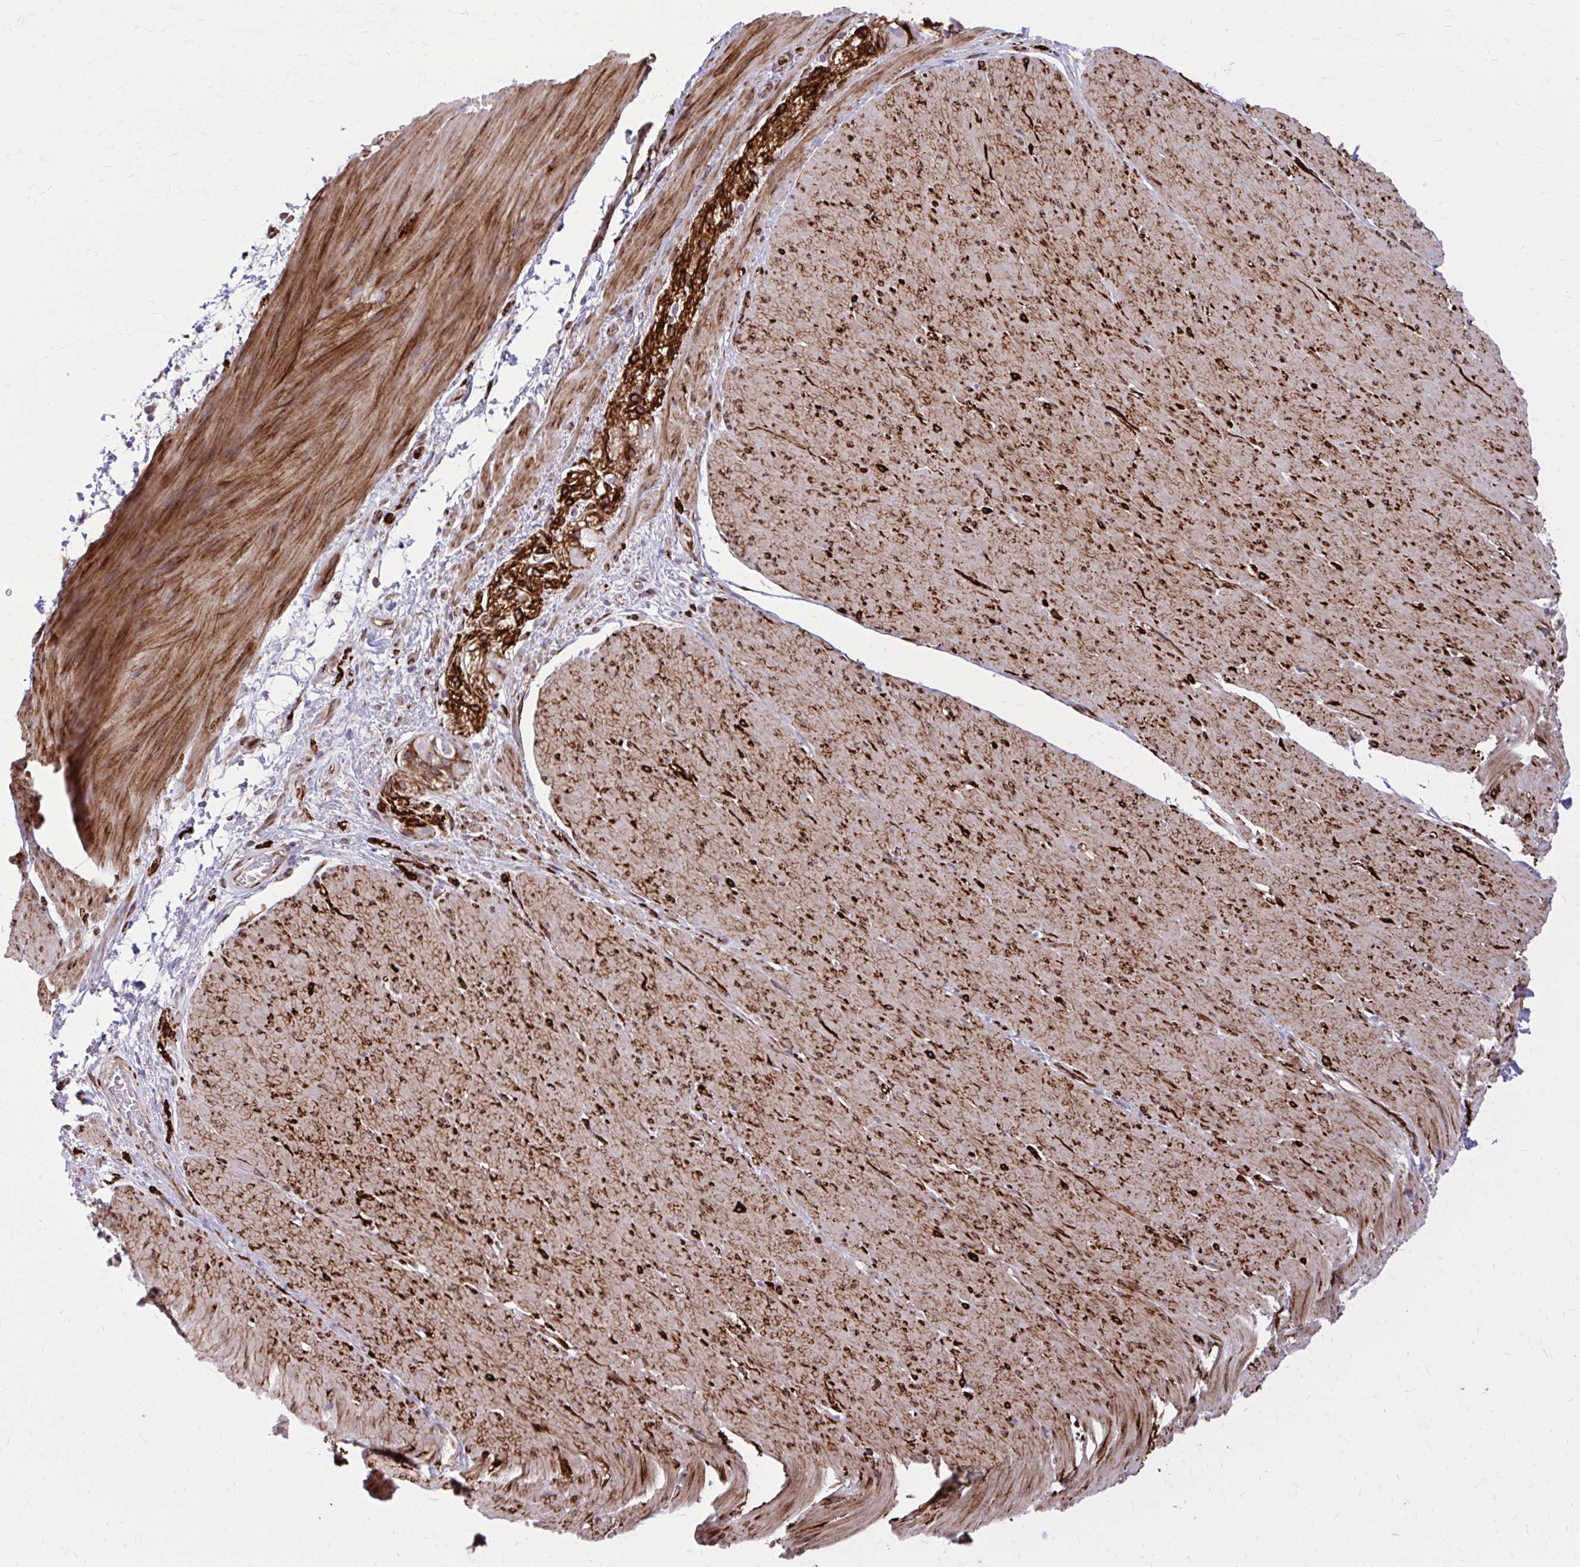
{"staining": {"intensity": "moderate", "quantity": ">75%", "location": "cytoplasmic/membranous"}, "tissue": "smooth muscle", "cell_type": "Smooth muscle cells", "image_type": "normal", "snomed": [{"axis": "morphology", "description": "Normal tissue, NOS"}, {"axis": "topography", "description": "Smooth muscle"}, {"axis": "topography", "description": "Rectum"}], "caption": "Benign smooth muscle was stained to show a protein in brown. There is medium levels of moderate cytoplasmic/membranous positivity in about >75% of smooth muscle cells.", "gene": "BEND5", "patient": {"sex": "male", "age": 53}}